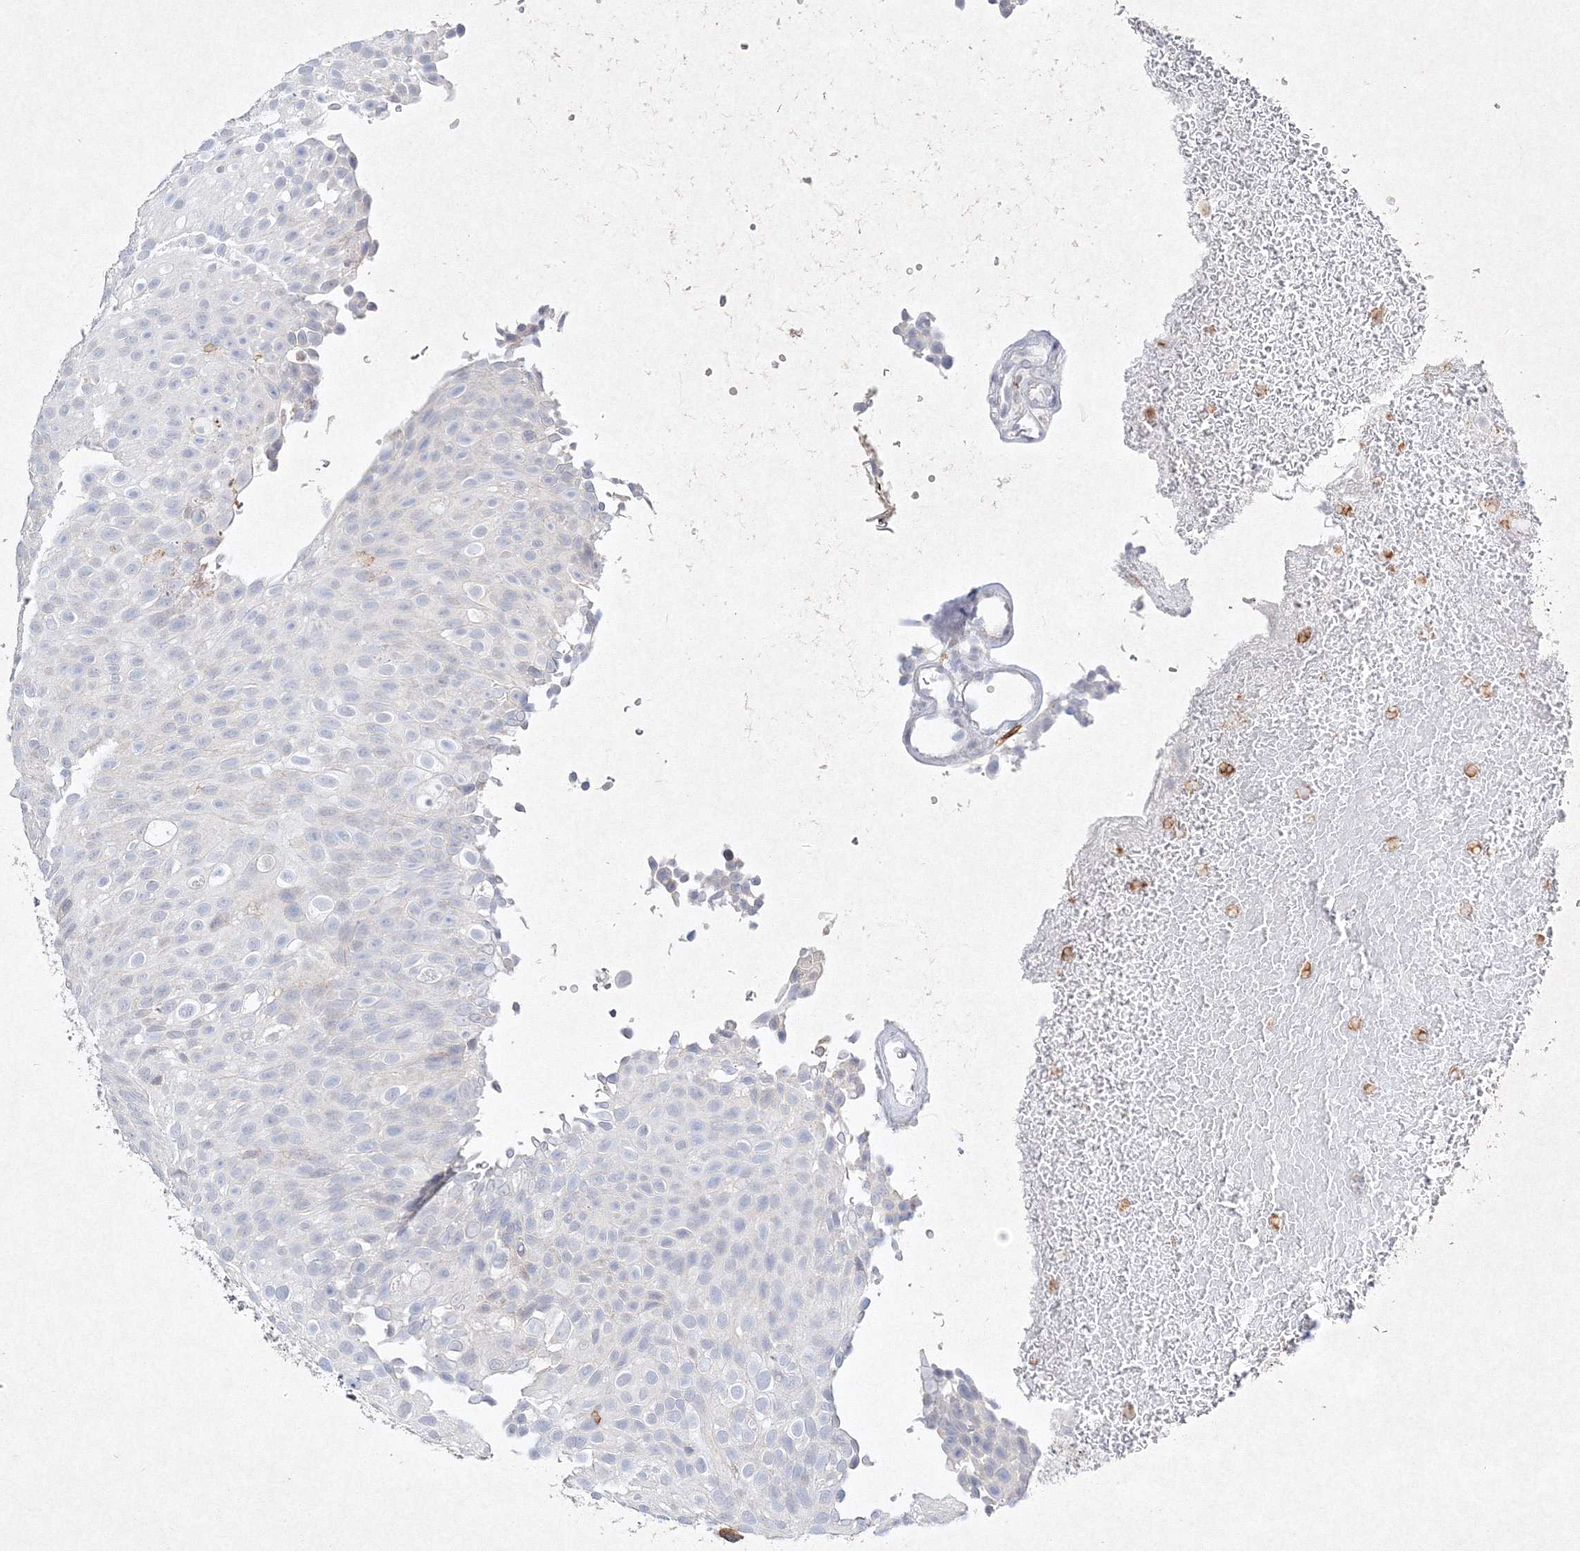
{"staining": {"intensity": "negative", "quantity": "none", "location": "none"}, "tissue": "urothelial cancer", "cell_type": "Tumor cells", "image_type": "cancer", "snomed": [{"axis": "morphology", "description": "Urothelial carcinoma, Low grade"}, {"axis": "topography", "description": "Urinary bladder"}], "caption": "Immunohistochemistry of urothelial cancer exhibits no staining in tumor cells.", "gene": "HCST", "patient": {"sex": "male", "age": 78}}